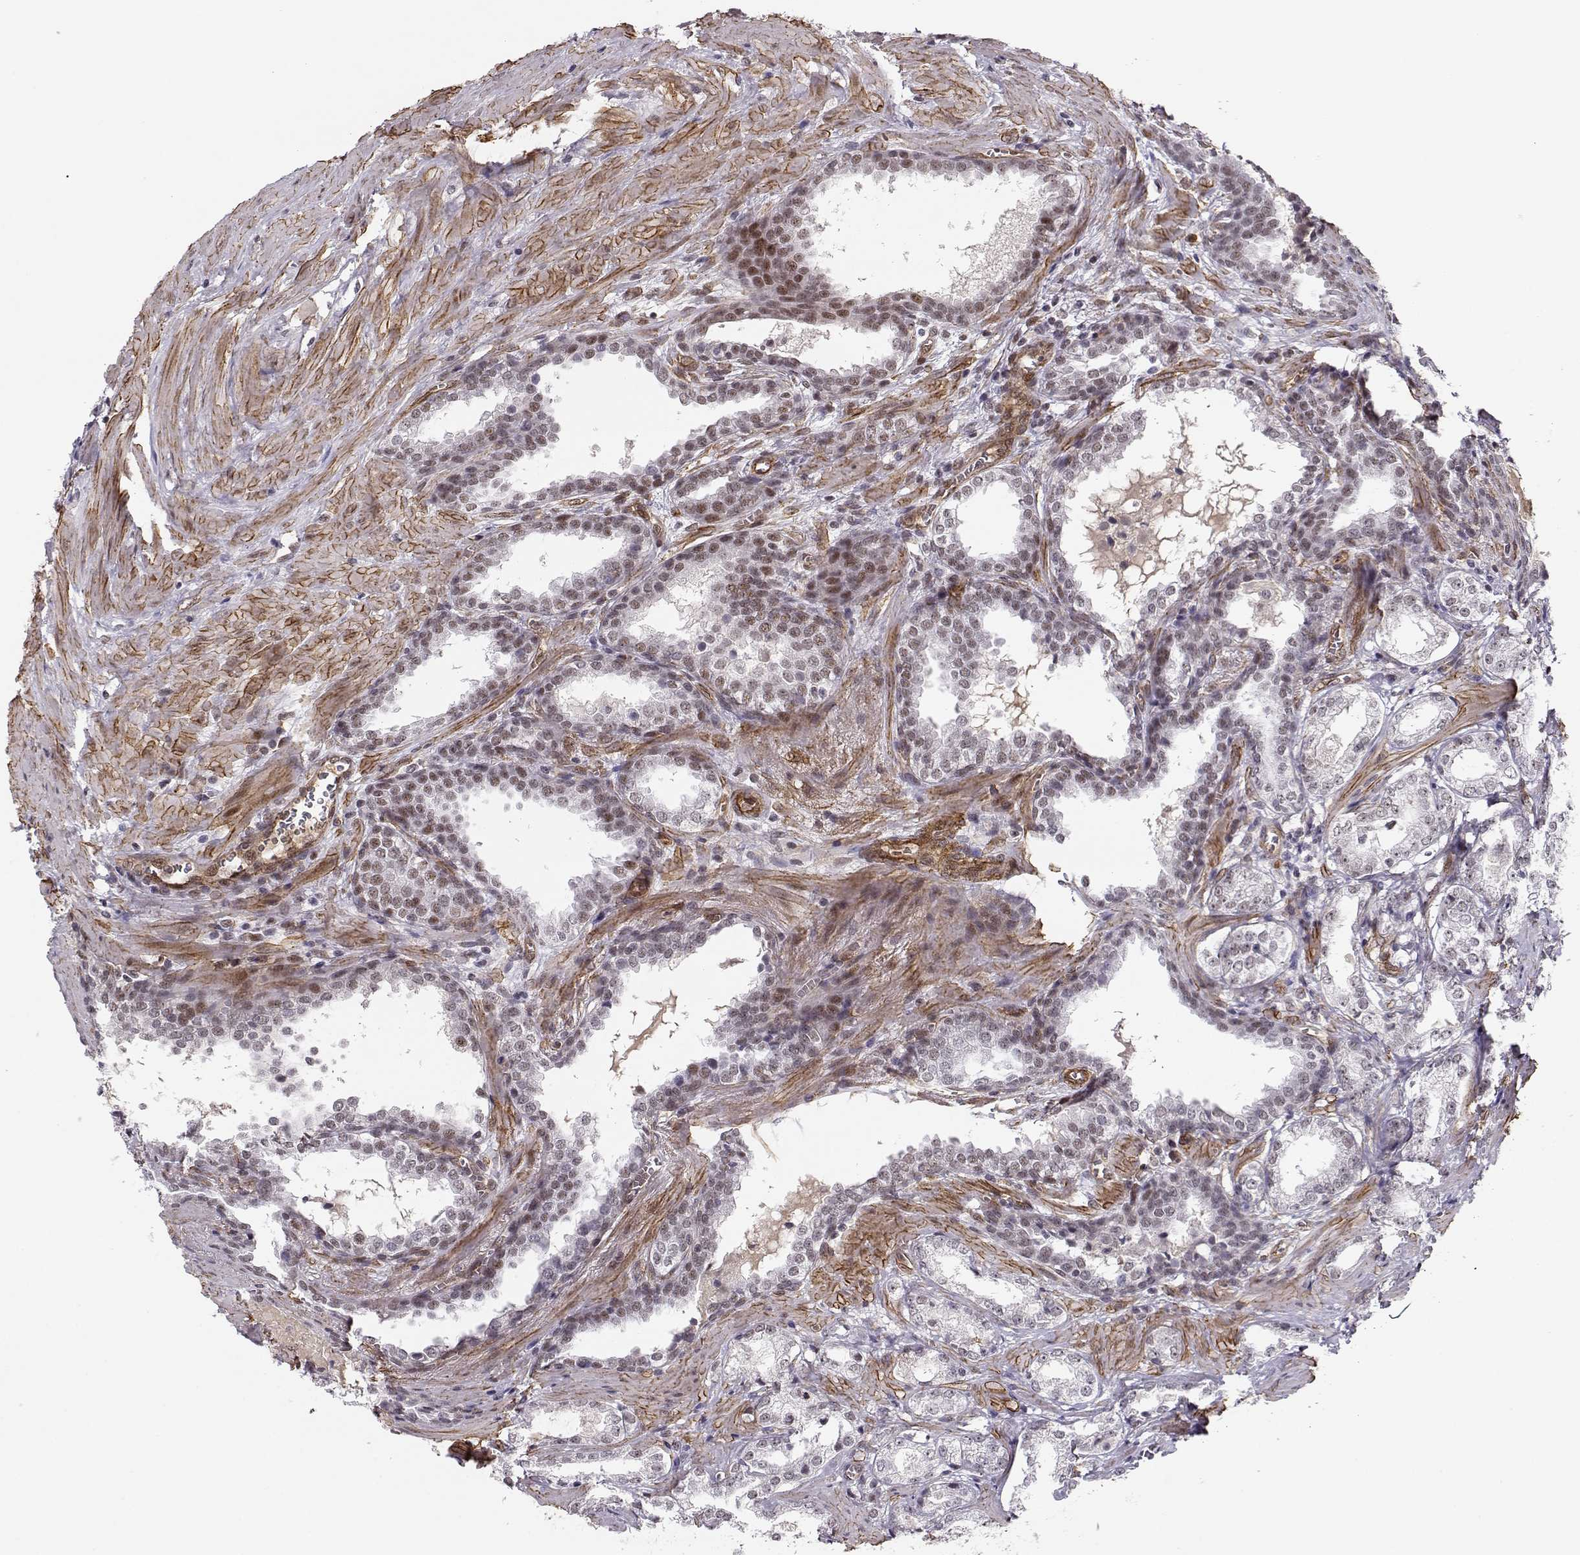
{"staining": {"intensity": "moderate", "quantity": "25%-75%", "location": "nuclear"}, "tissue": "prostate cancer", "cell_type": "Tumor cells", "image_type": "cancer", "snomed": [{"axis": "morphology", "description": "Adenocarcinoma, NOS"}, {"axis": "topography", "description": "Prostate and seminal vesicle, NOS"}], "caption": "Immunohistochemistry (IHC) image of neoplastic tissue: prostate adenocarcinoma stained using IHC displays medium levels of moderate protein expression localized specifically in the nuclear of tumor cells, appearing as a nuclear brown color.", "gene": "CIR1", "patient": {"sex": "male", "age": 63}}